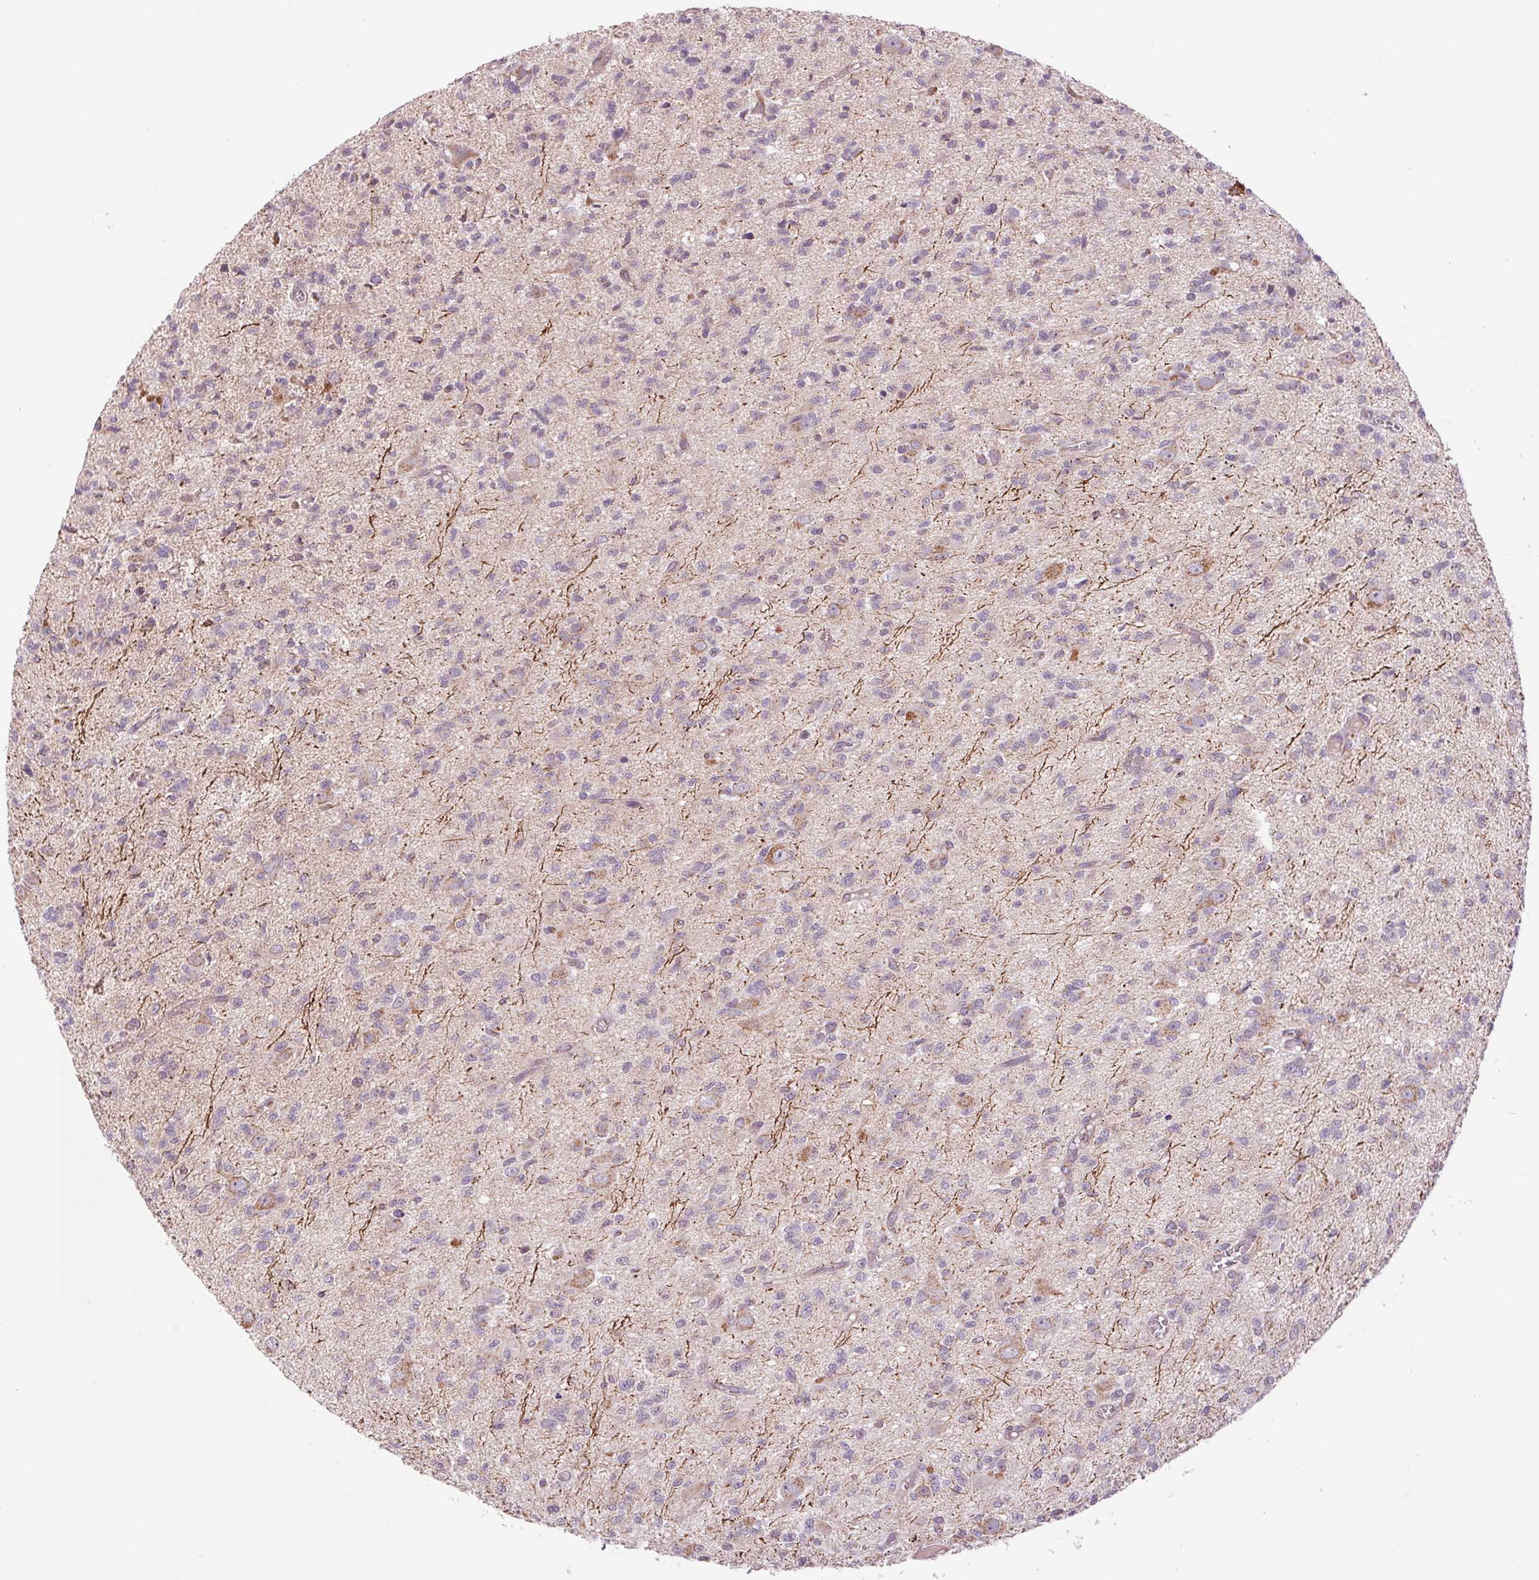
{"staining": {"intensity": "negative", "quantity": "none", "location": "none"}, "tissue": "glioma", "cell_type": "Tumor cells", "image_type": "cancer", "snomed": [{"axis": "morphology", "description": "Glioma, malignant, Low grade"}, {"axis": "topography", "description": "Brain"}], "caption": "A micrograph of human malignant low-grade glioma is negative for staining in tumor cells.", "gene": "COX6A1", "patient": {"sex": "male", "age": 64}}